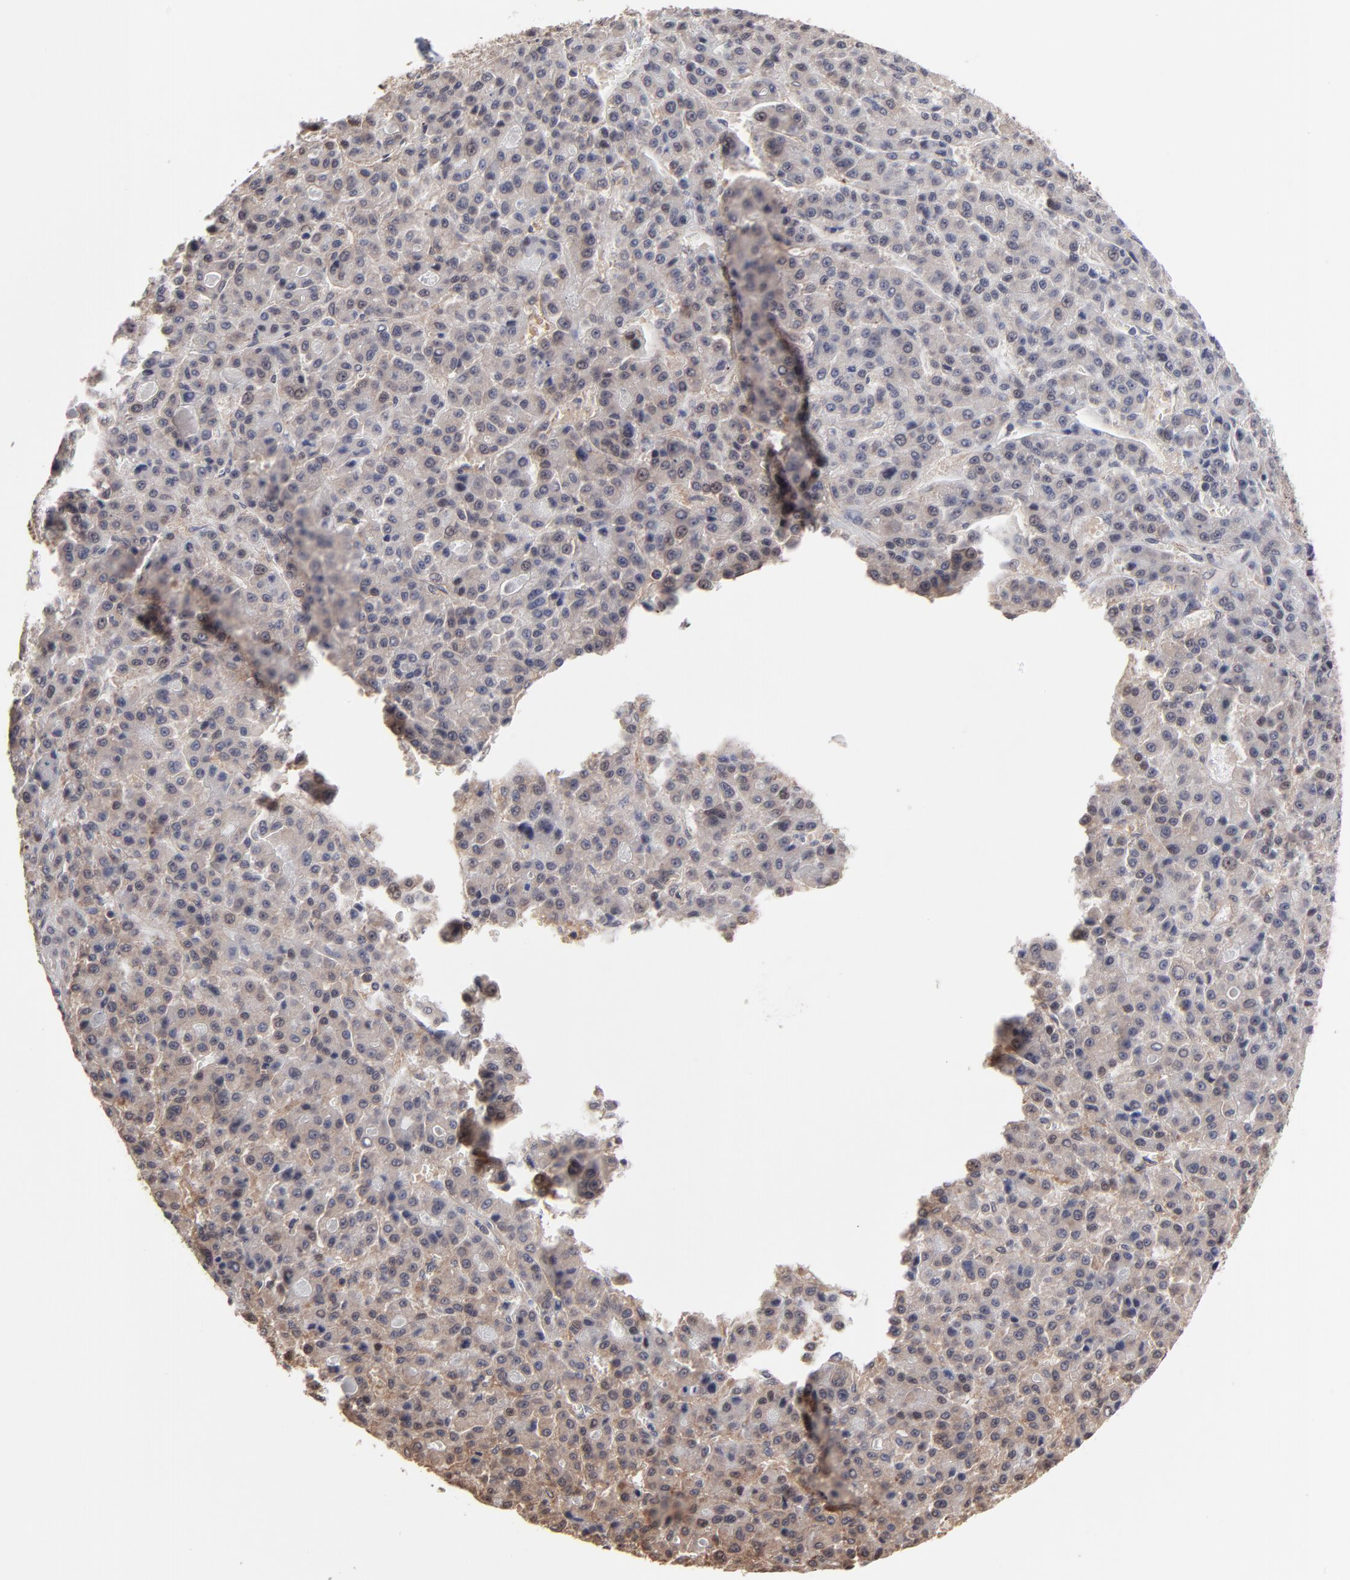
{"staining": {"intensity": "weak", "quantity": "25%-75%", "location": "cytoplasmic/membranous"}, "tissue": "liver cancer", "cell_type": "Tumor cells", "image_type": "cancer", "snomed": [{"axis": "morphology", "description": "Carcinoma, Hepatocellular, NOS"}, {"axis": "topography", "description": "Liver"}], "caption": "Liver cancer was stained to show a protein in brown. There is low levels of weak cytoplasmic/membranous expression in approximately 25%-75% of tumor cells.", "gene": "CCT2", "patient": {"sex": "male", "age": 70}}